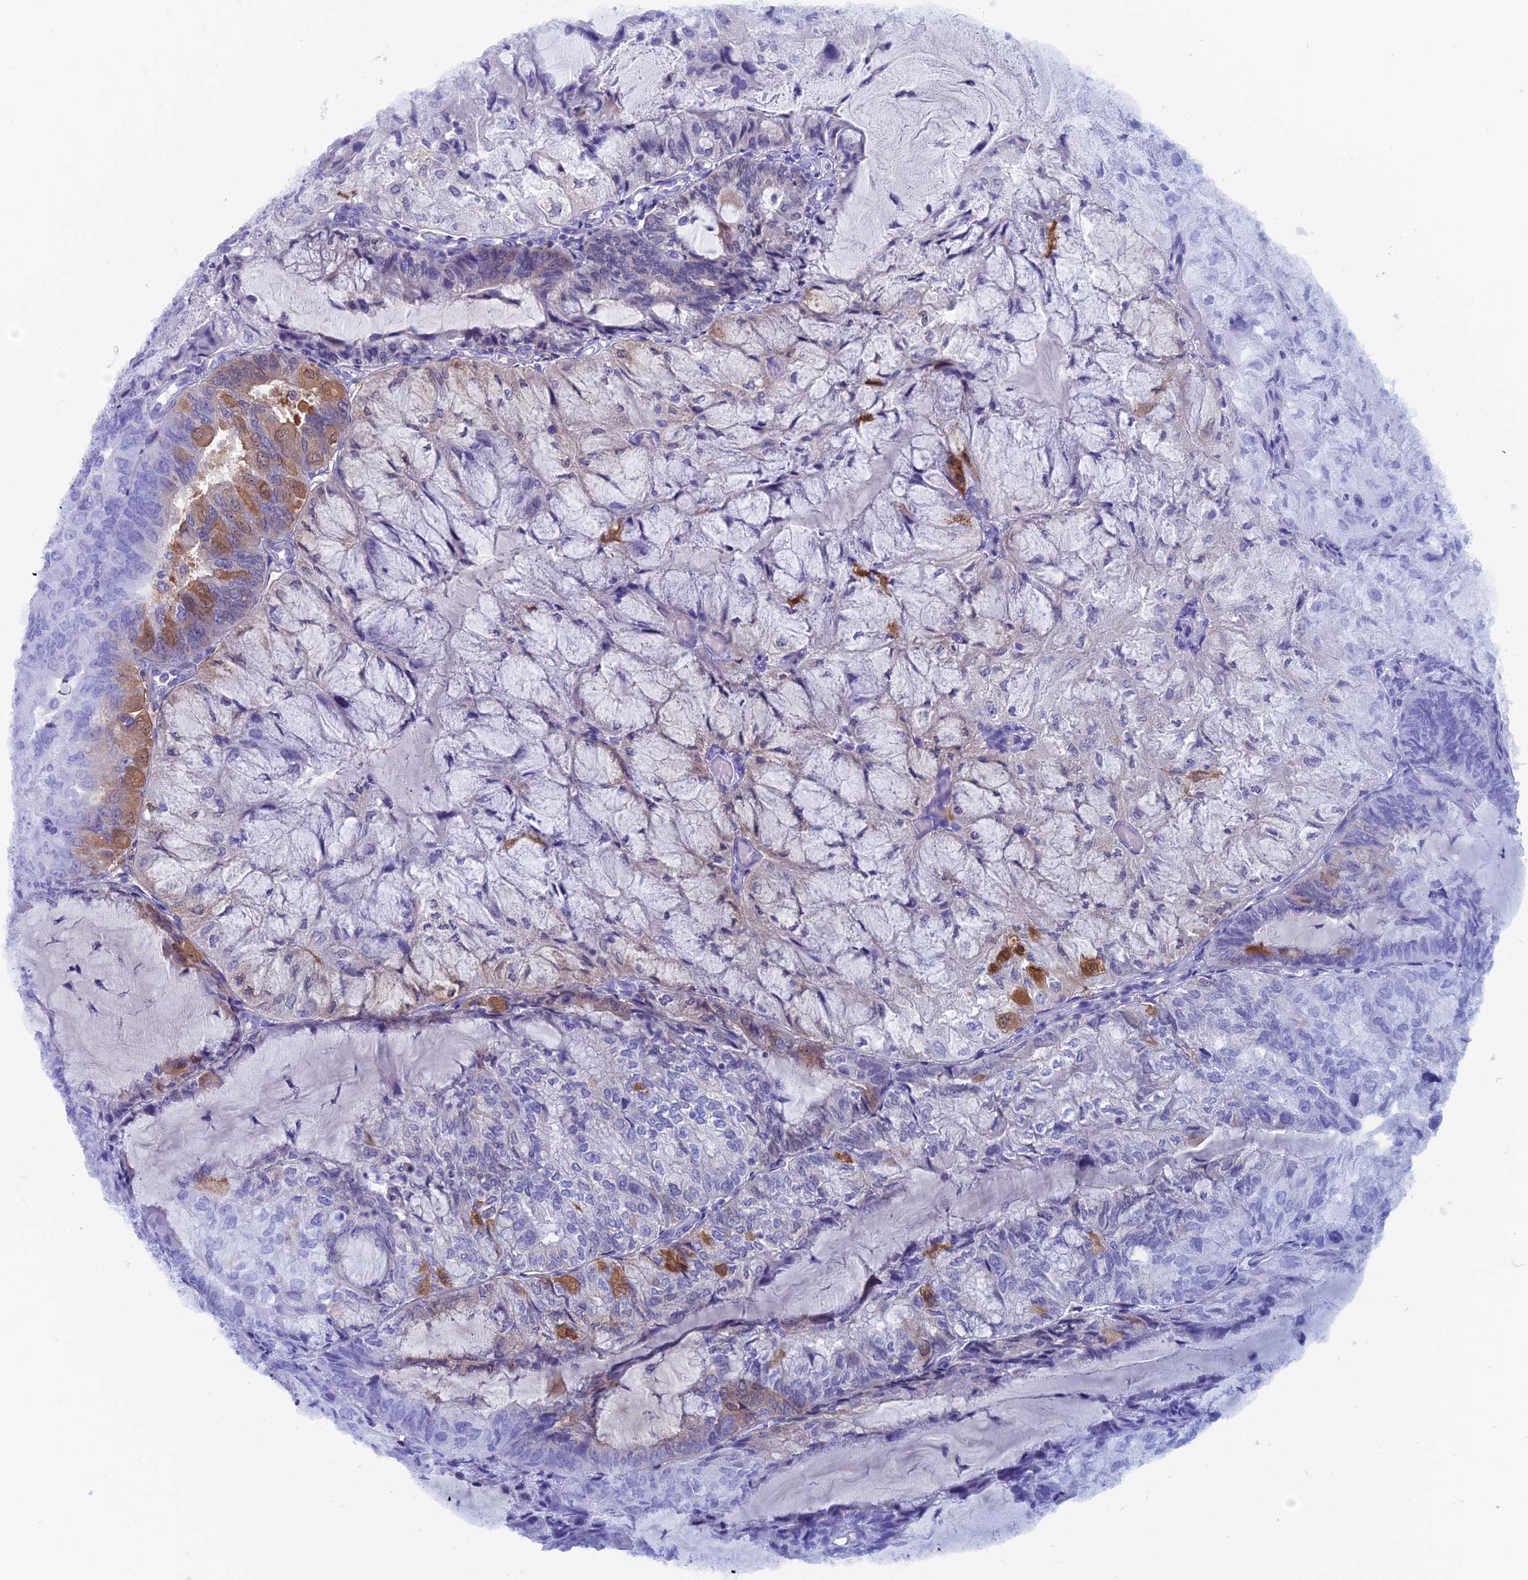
{"staining": {"intensity": "moderate", "quantity": "<25%", "location": "cytoplasmic/membranous,nuclear"}, "tissue": "endometrial cancer", "cell_type": "Tumor cells", "image_type": "cancer", "snomed": [{"axis": "morphology", "description": "Adenocarcinoma, NOS"}, {"axis": "topography", "description": "Endometrium"}], "caption": "Human endometrial adenocarcinoma stained with a protein marker exhibits moderate staining in tumor cells.", "gene": "CAPS", "patient": {"sex": "female", "age": 81}}